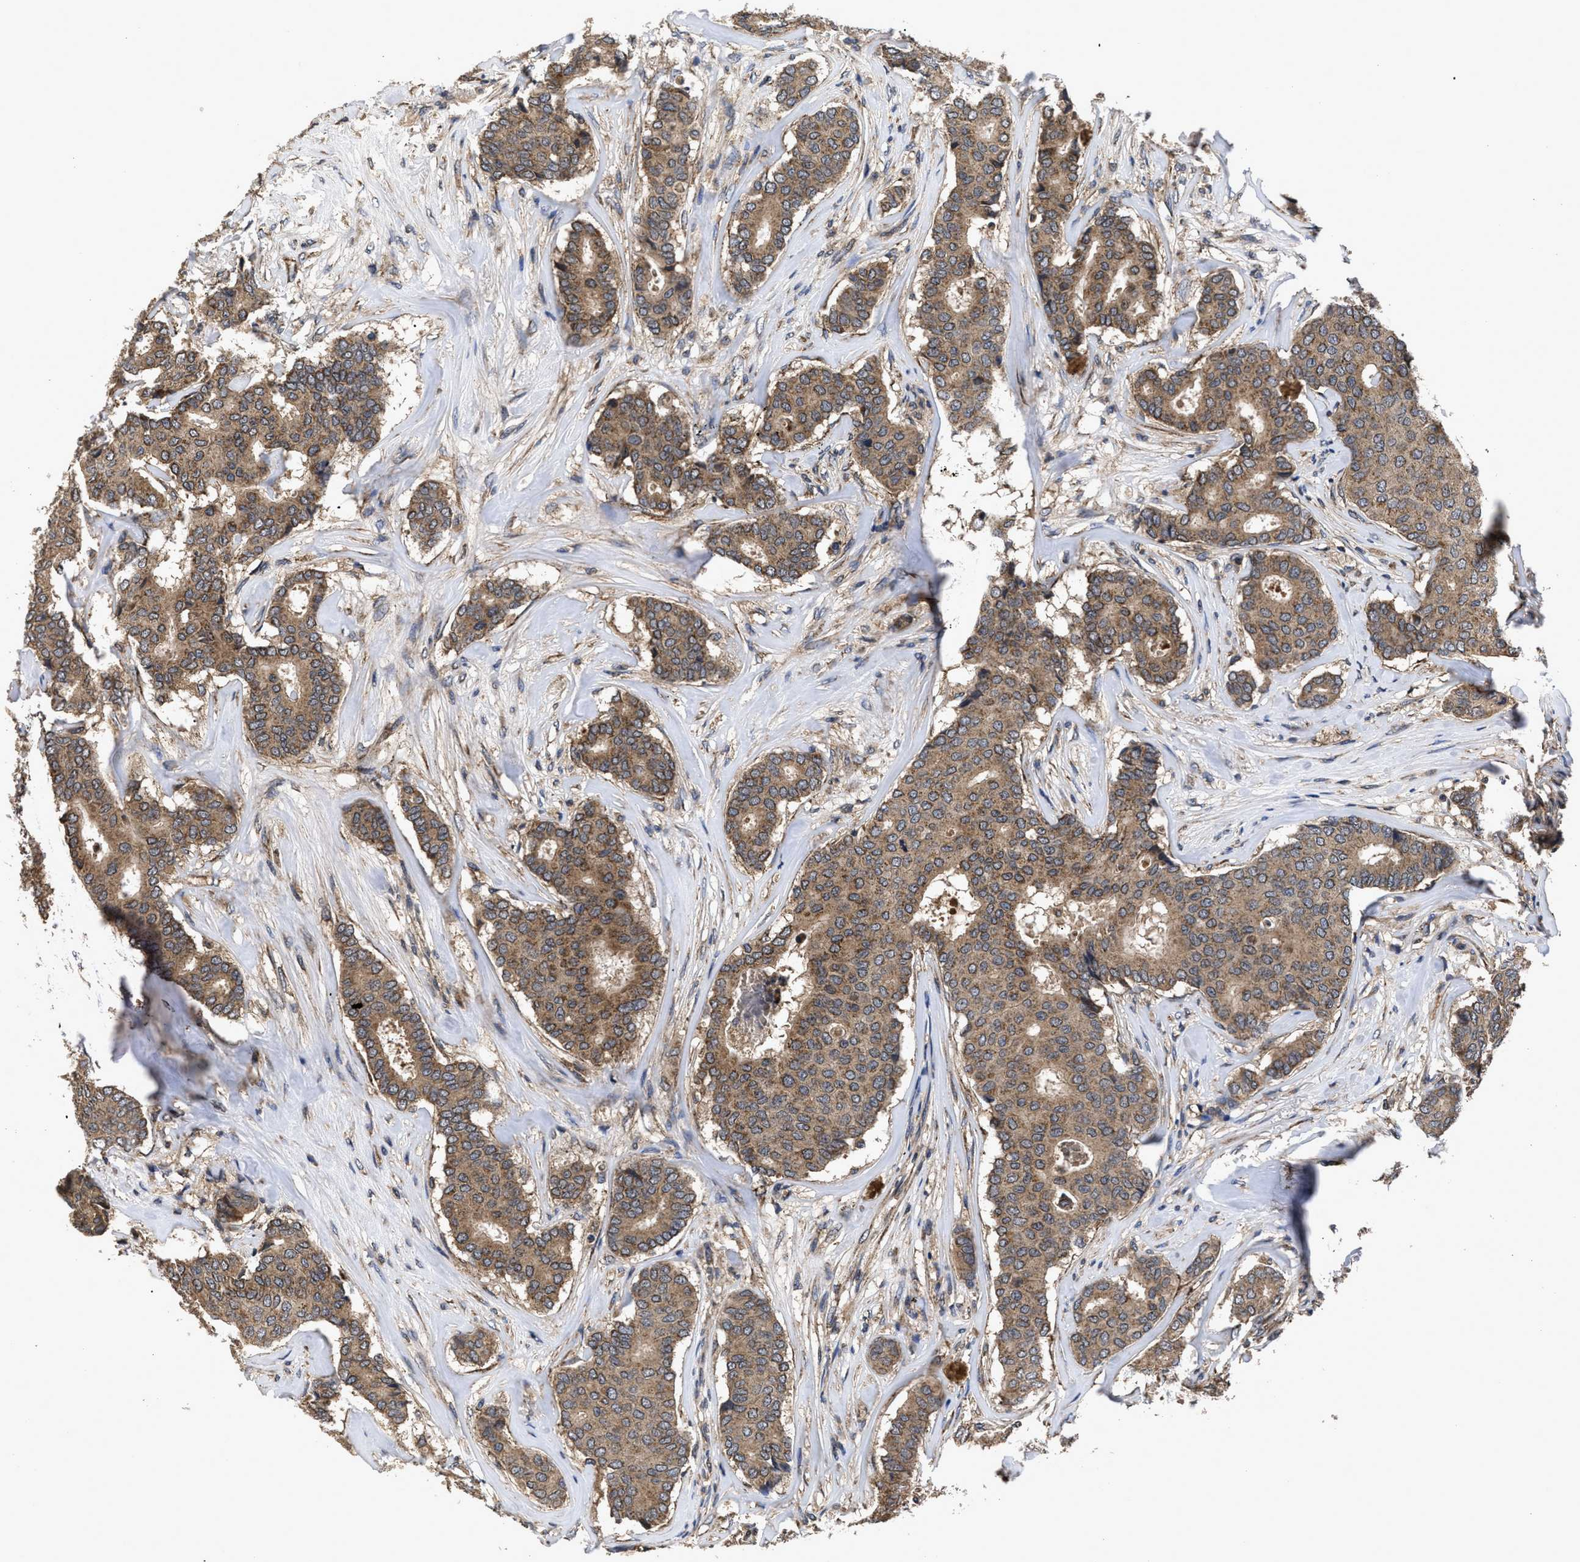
{"staining": {"intensity": "moderate", "quantity": ">75%", "location": "cytoplasmic/membranous"}, "tissue": "breast cancer", "cell_type": "Tumor cells", "image_type": "cancer", "snomed": [{"axis": "morphology", "description": "Duct carcinoma"}, {"axis": "topography", "description": "Breast"}], "caption": "The histopathology image shows a brown stain indicating the presence of a protein in the cytoplasmic/membranous of tumor cells in breast invasive ductal carcinoma.", "gene": "LRRC3", "patient": {"sex": "female", "age": 75}}